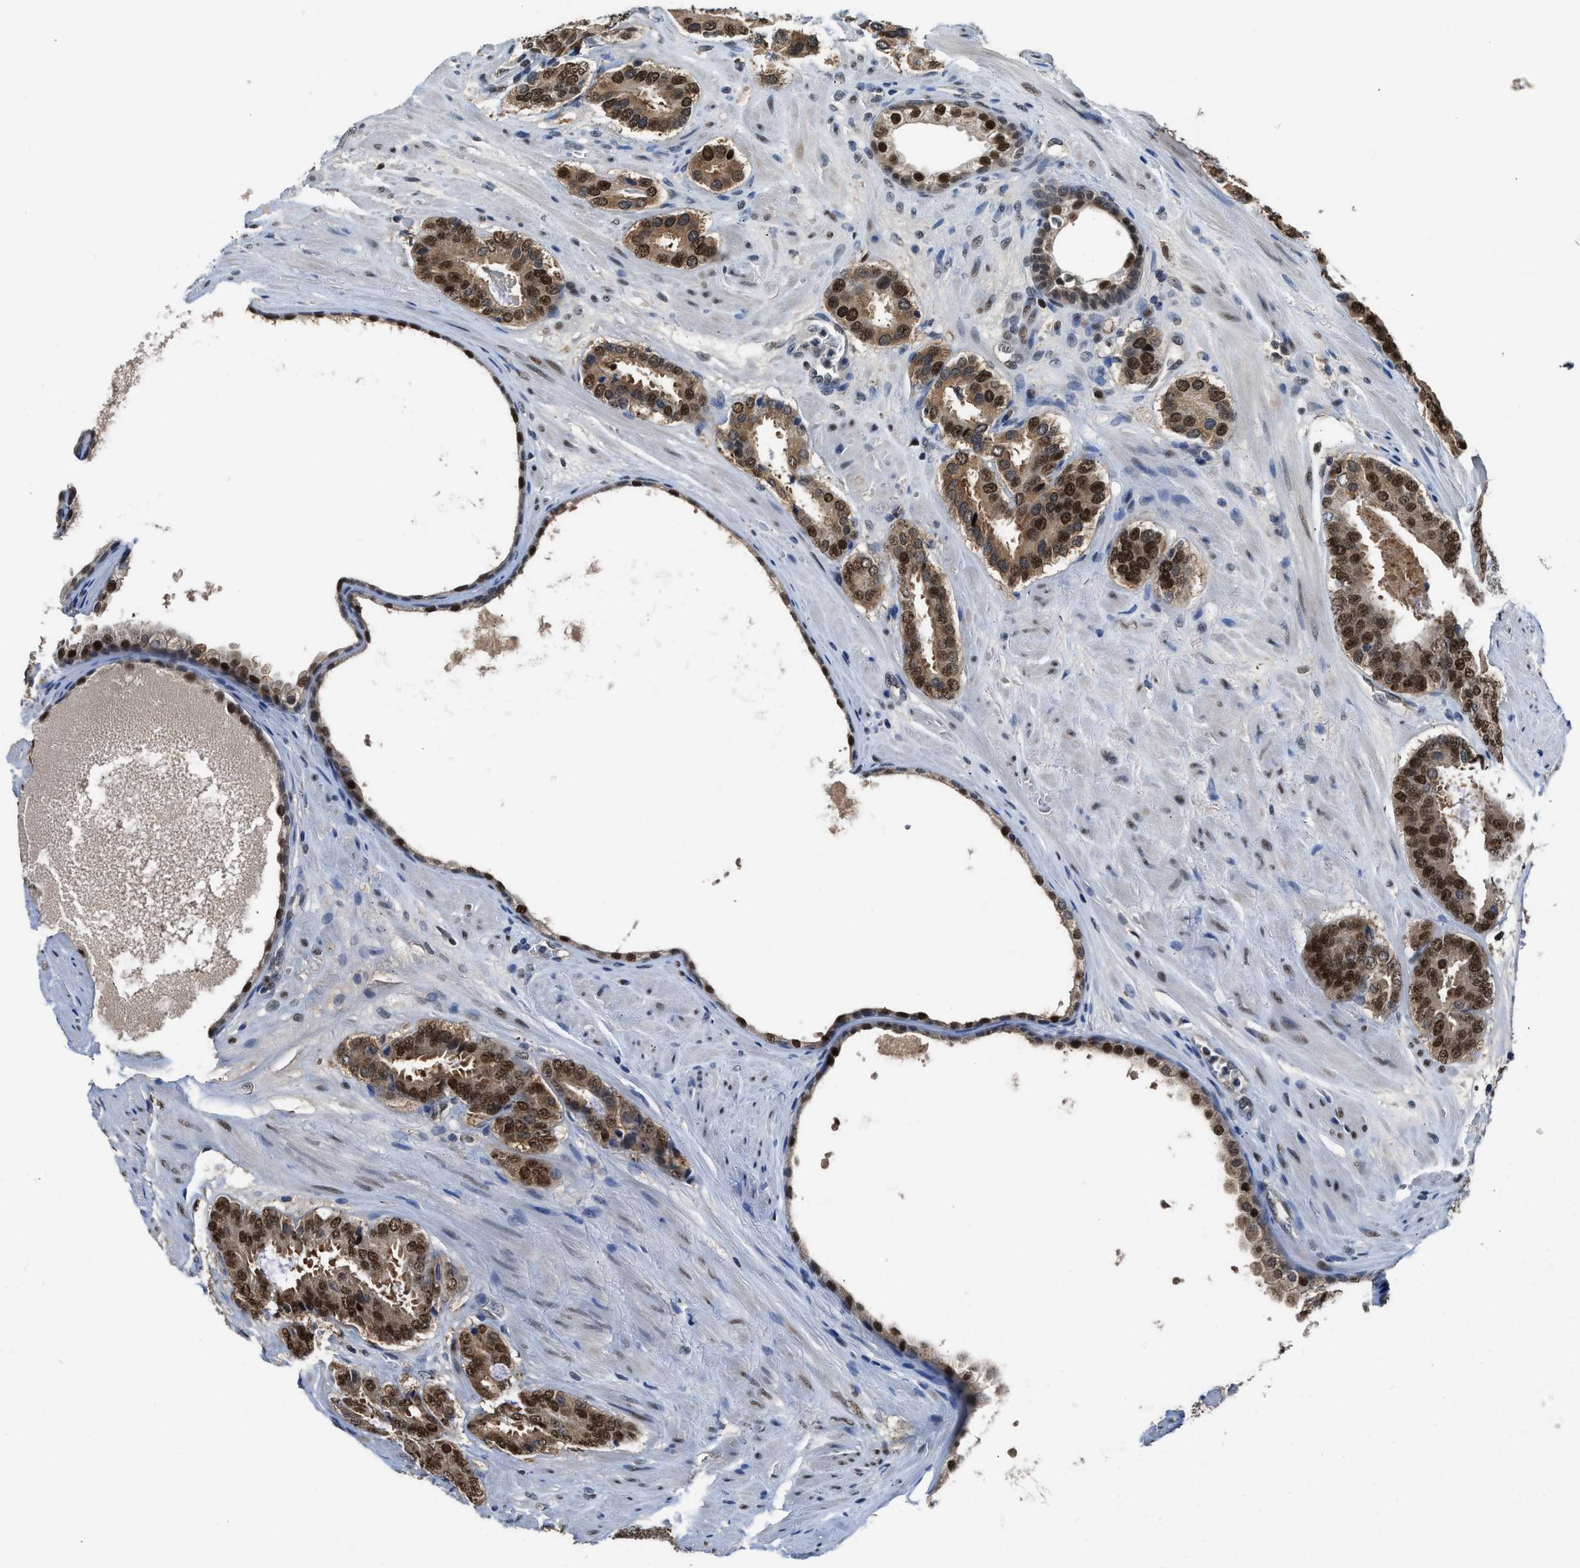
{"staining": {"intensity": "strong", "quantity": ">75%", "location": "cytoplasmic/membranous,nuclear"}, "tissue": "prostate cancer", "cell_type": "Tumor cells", "image_type": "cancer", "snomed": [{"axis": "morphology", "description": "Adenocarcinoma, Low grade"}, {"axis": "topography", "description": "Prostate"}], "caption": "Immunohistochemistry micrograph of neoplastic tissue: human adenocarcinoma (low-grade) (prostate) stained using IHC exhibits high levels of strong protein expression localized specifically in the cytoplasmic/membranous and nuclear of tumor cells, appearing as a cytoplasmic/membranous and nuclear brown color.", "gene": "ALX1", "patient": {"sex": "male", "age": 69}}